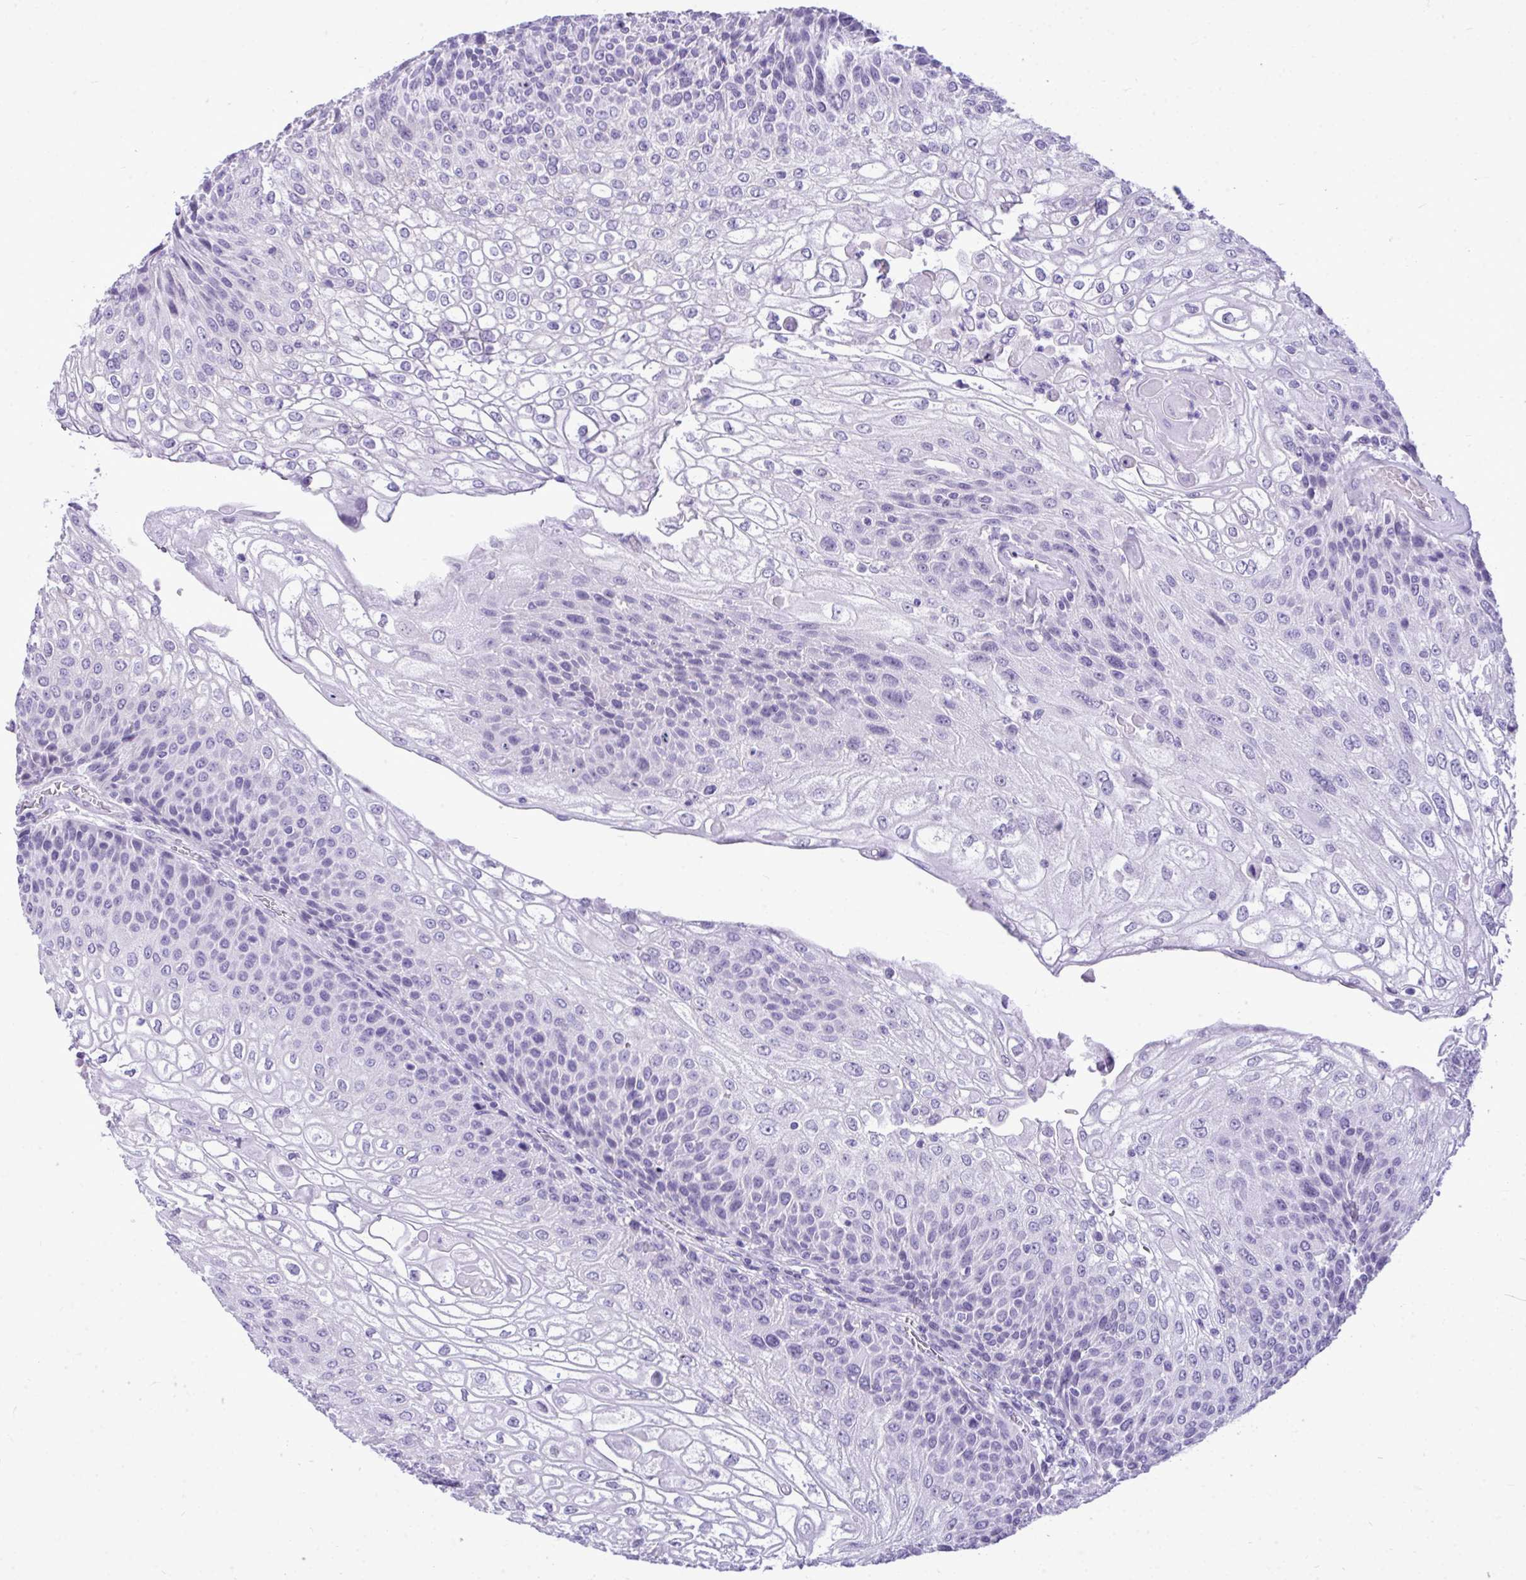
{"staining": {"intensity": "negative", "quantity": "none", "location": "none"}, "tissue": "urothelial cancer", "cell_type": "Tumor cells", "image_type": "cancer", "snomed": [{"axis": "morphology", "description": "Urothelial carcinoma, High grade"}, {"axis": "topography", "description": "Urinary bladder"}], "caption": "This is an immunohistochemistry image of high-grade urothelial carcinoma. There is no expression in tumor cells.", "gene": "PRM2", "patient": {"sex": "female", "age": 70}}